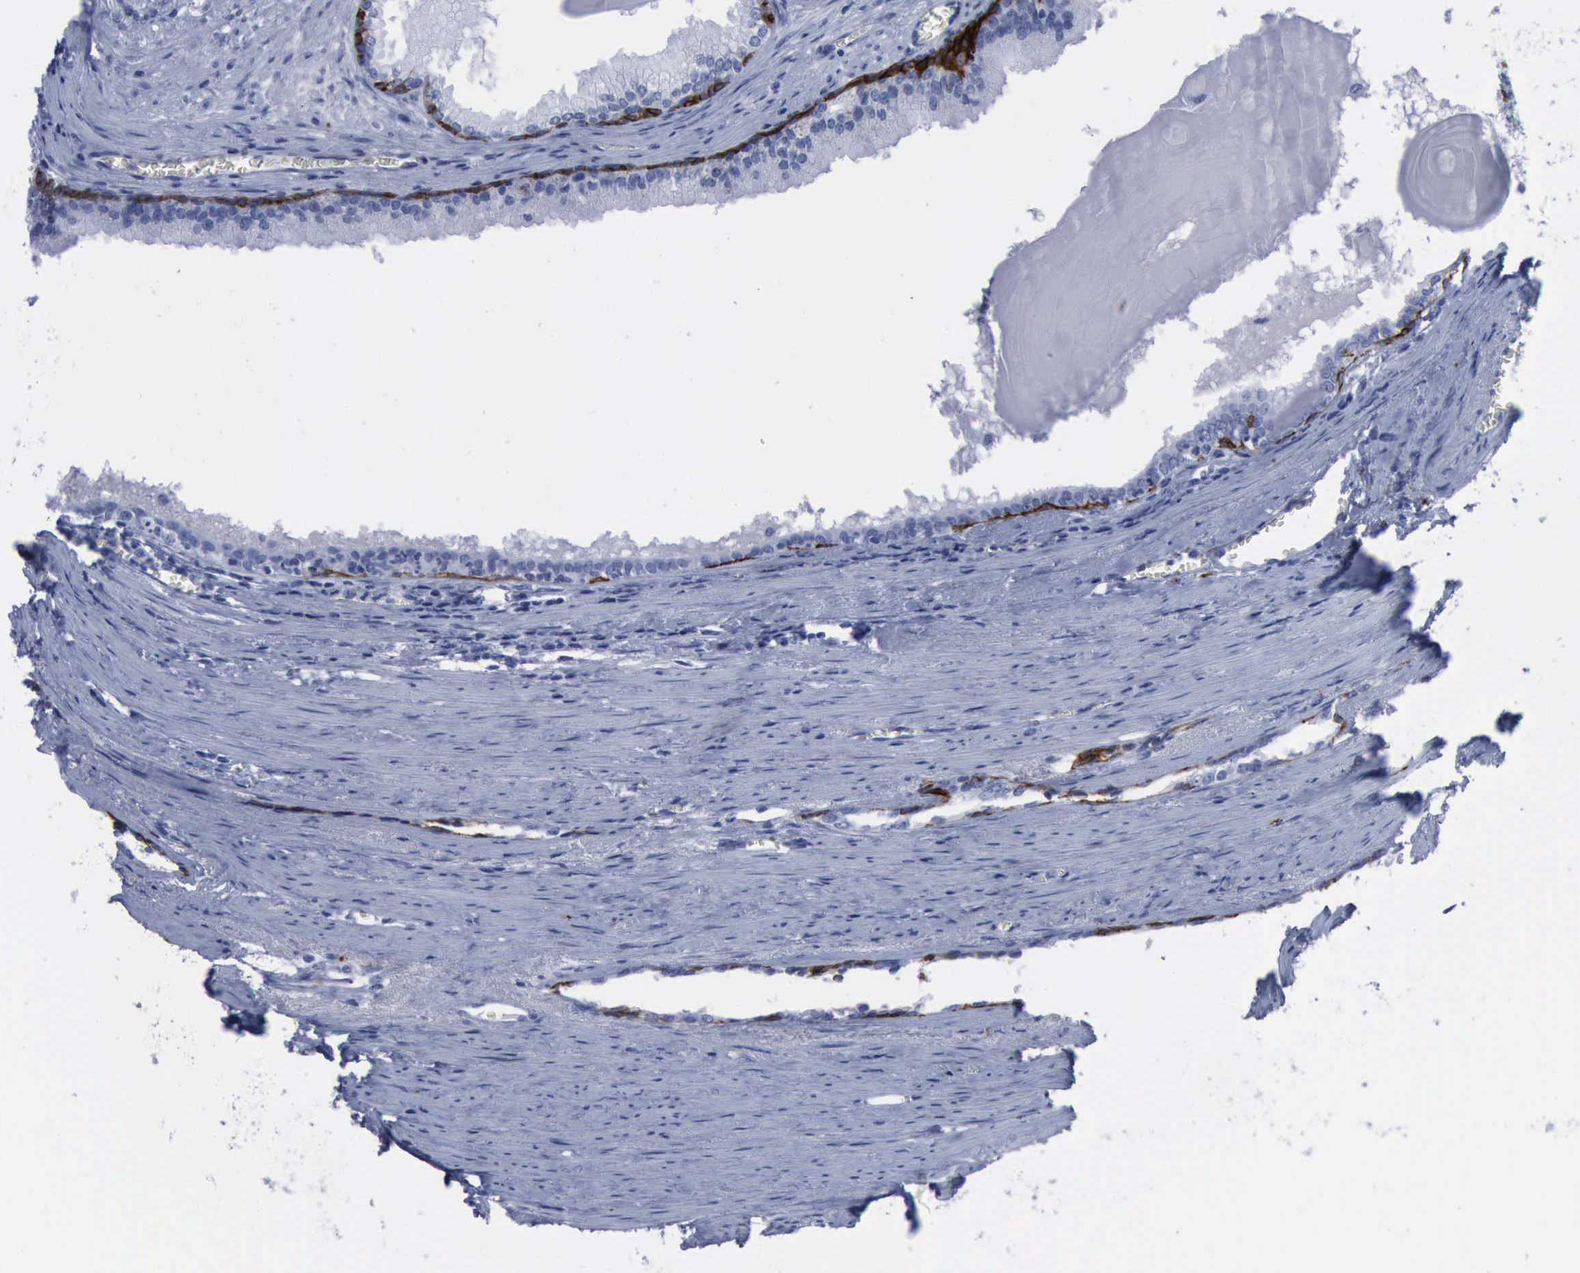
{"staining": {"intensity": "negative", "quantity": "none", "location": "none"}, "tissue": "prostate cancer", "cell_type": "Tumor cells", "image_type": "cancer", "snomed": [{"axis": "morphology", "description": "Adenocarcinoma, Medium grade"}, {"axis": "topography", "description": "Prostate"}], "caption": "Human prostate cancer (adenocarcinoma (medium-grade)) stained for a protein using IHC shows no staining in tumor cells.", "gene": "NGFR", "patient": {"sex": "male", "age": 79}}